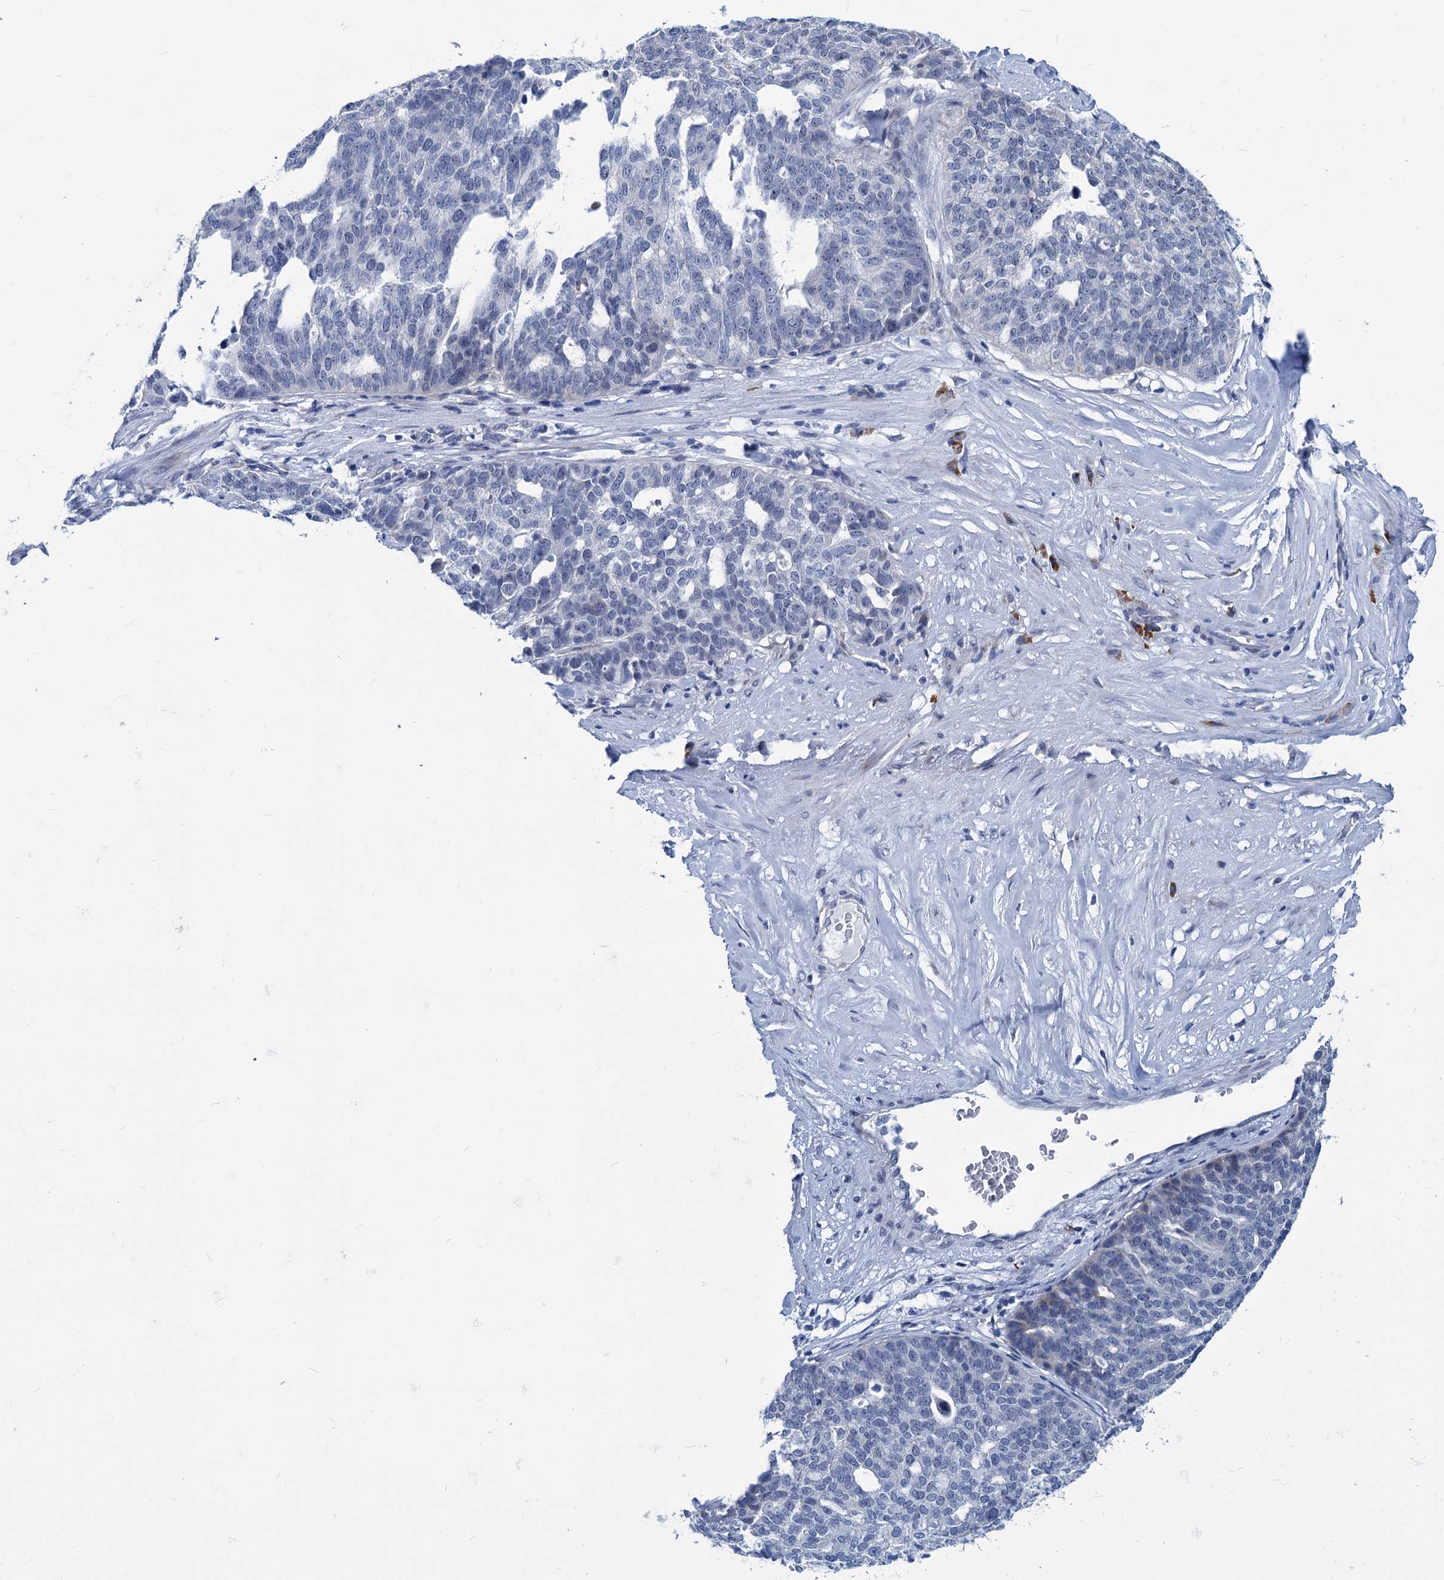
{"staining": {"intensity": "negative", "quantity": "none", "location": "none"}, "tissue": "ovarian cancer", "cell_type": "Tumor cells", "image_type": "cancer", "snomed": [{"axis": "morphology", "description": "Cystadenocarcinoma, serous, NOS"}, {"axis": "topography", "description": "Ovary"}], "caption": "Immunohistochemistry image of neoplastic tissue: human ovarian cancer (serous cystadenocarcinoma) stained with DAB (3,3'-diaminobenzidine) displays no significant protein staining in tumor cells.", "gene": "NEU3", "patient": {"sex": "female", "age": 59}}